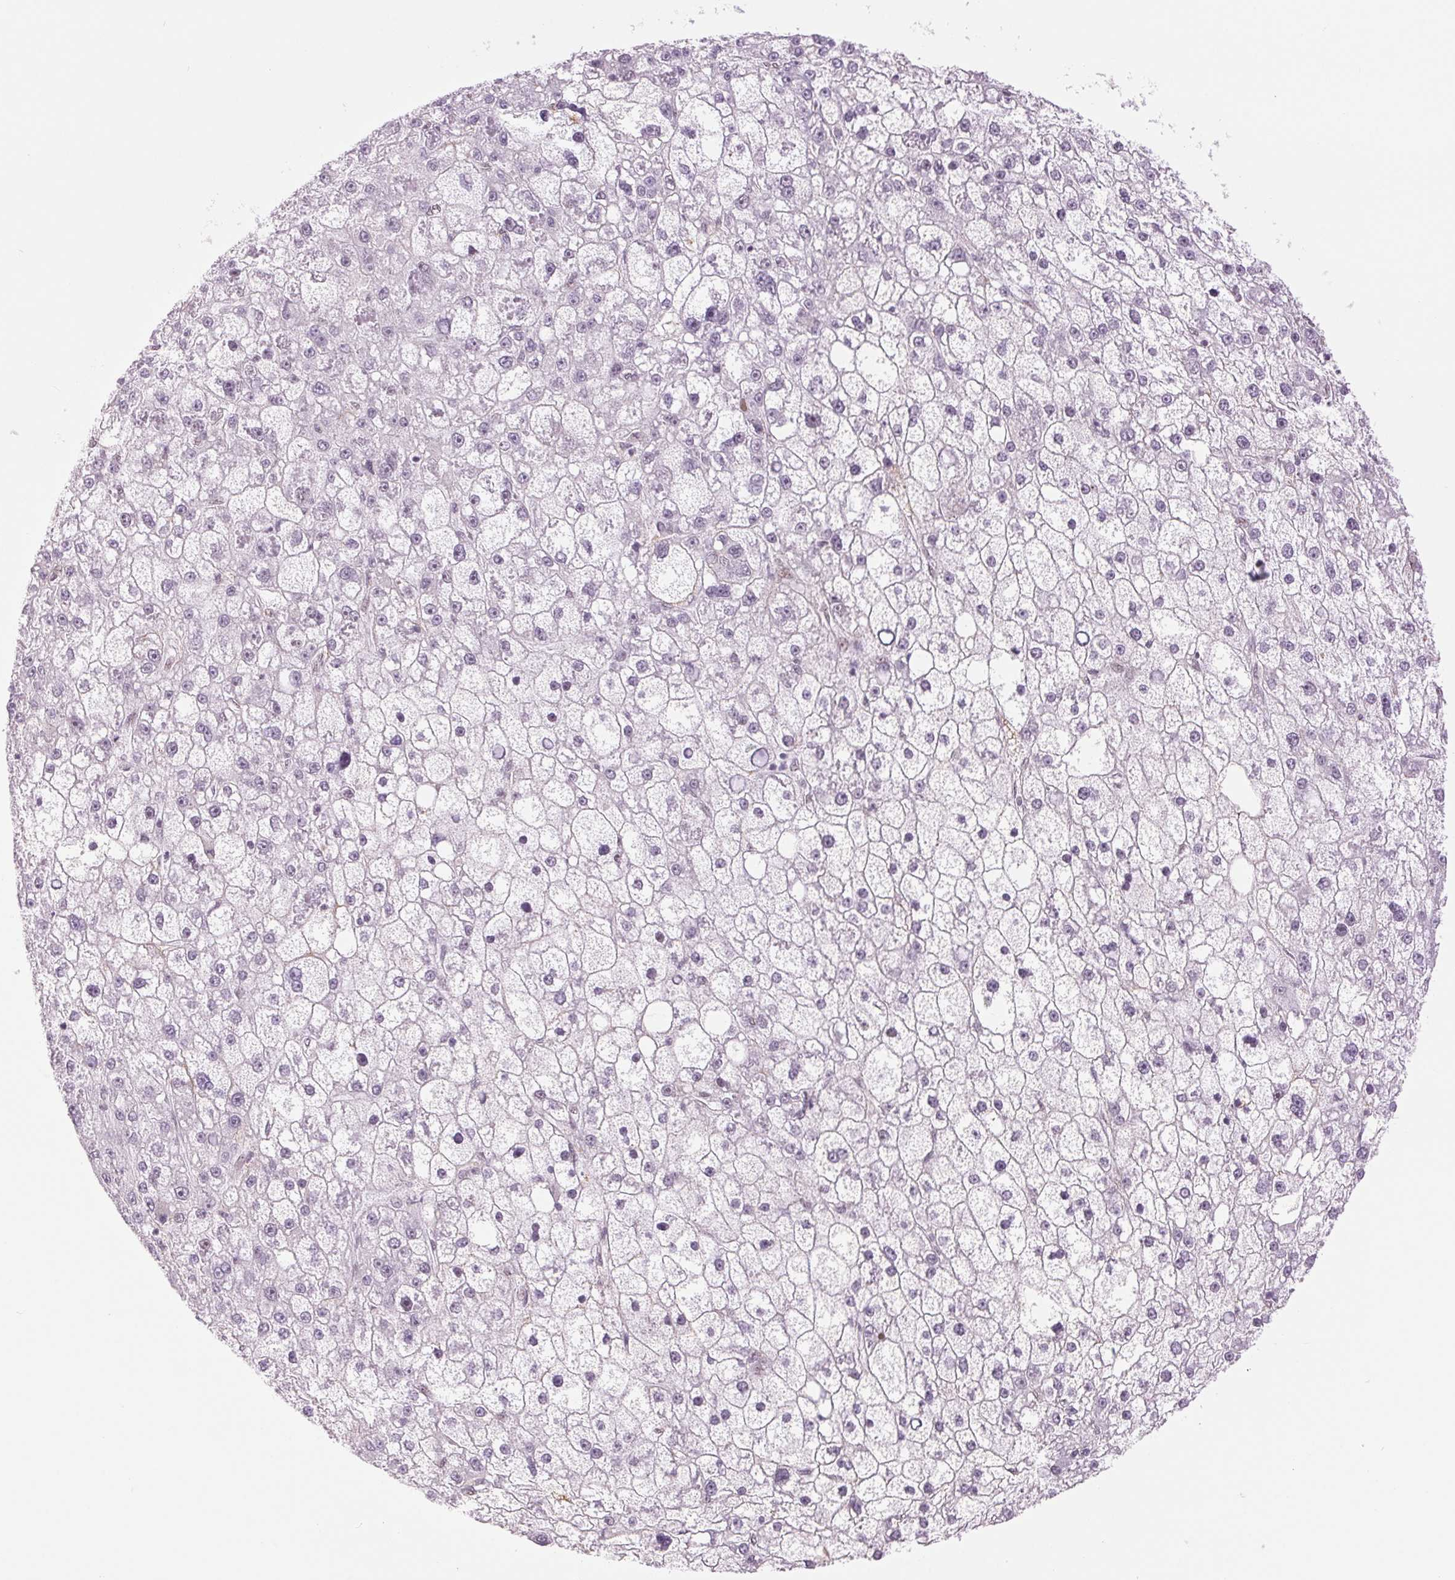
{"staining": {"intensity": "negative", "quantity": "none", "location": "none"}, "tissue": "liver cancer", "cell_type": "Tumor cells", "image_type": "cancer", "snomed": [{"axis": "morphology", "description": "Carcinoma, Hepatocellular, NOS"}, {"axis": "topography", "description": "Liver"}], "caption": "Liver cancer (hepatocellular carcinoma) was stained to show a protein in brown. There is no significant staining in tumor cells.", "gene": "ZFR2", "patient": {"sex": "male", "age": 67}}